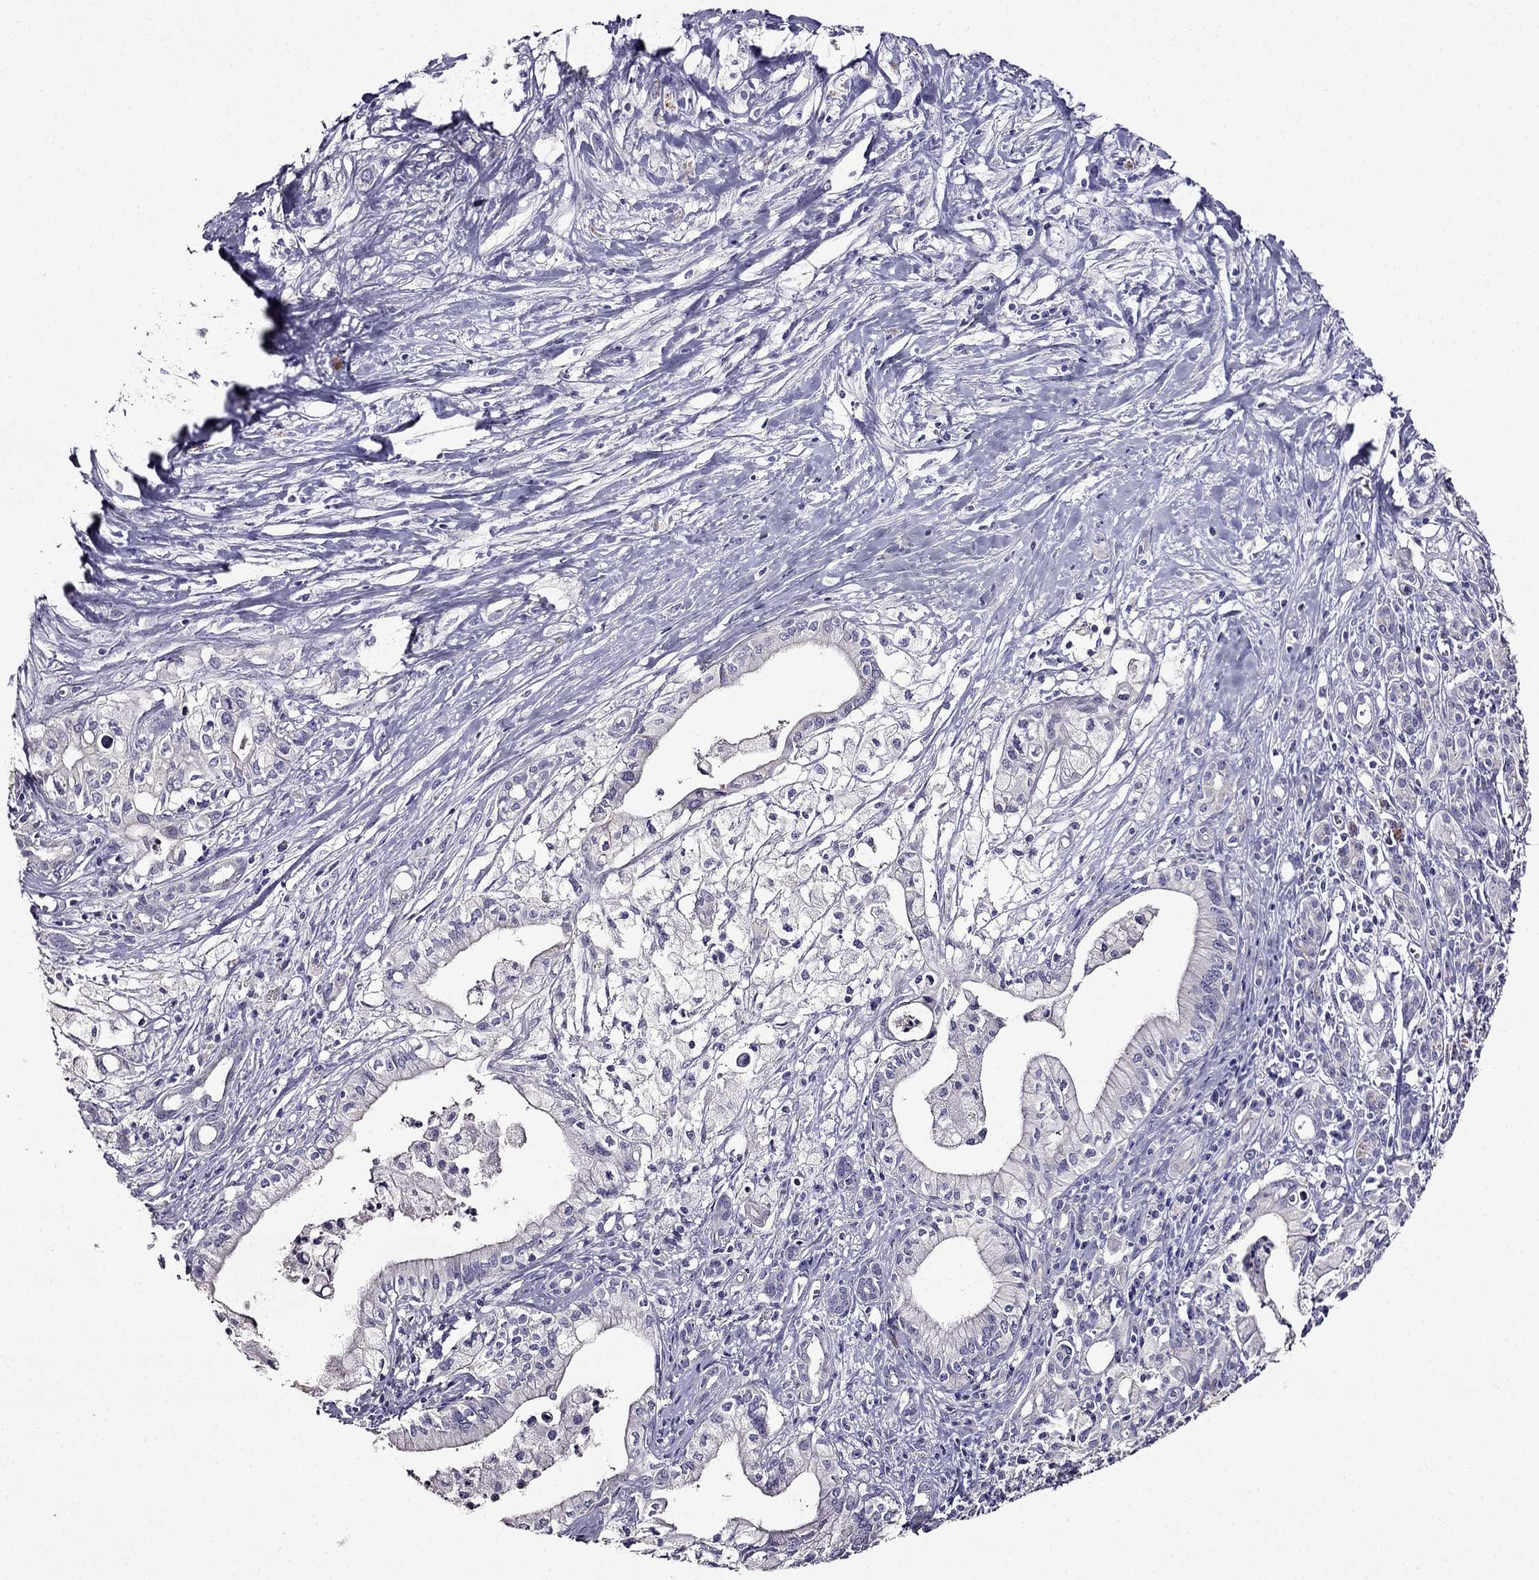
{"staining": {"intensity": "negative", "quantity": "none", "location": "none"}, "tissue": "pancreatic cancer", "cell_type": "Tumor cells", "image_type": "cancer", "snomed": [{"axis": "morphology", "description": "Adenocarcinoma, NOS"}, {"axis": "topography", "description": "Pancreas"}], "caption": "Pancreatic cancer (adenocarcinoma) stained for a protein using immunohistochemistry demonstrates no staining tumor cells.", "gene": "TMEM266", "patient": {"sex": "male", "age": 71}}